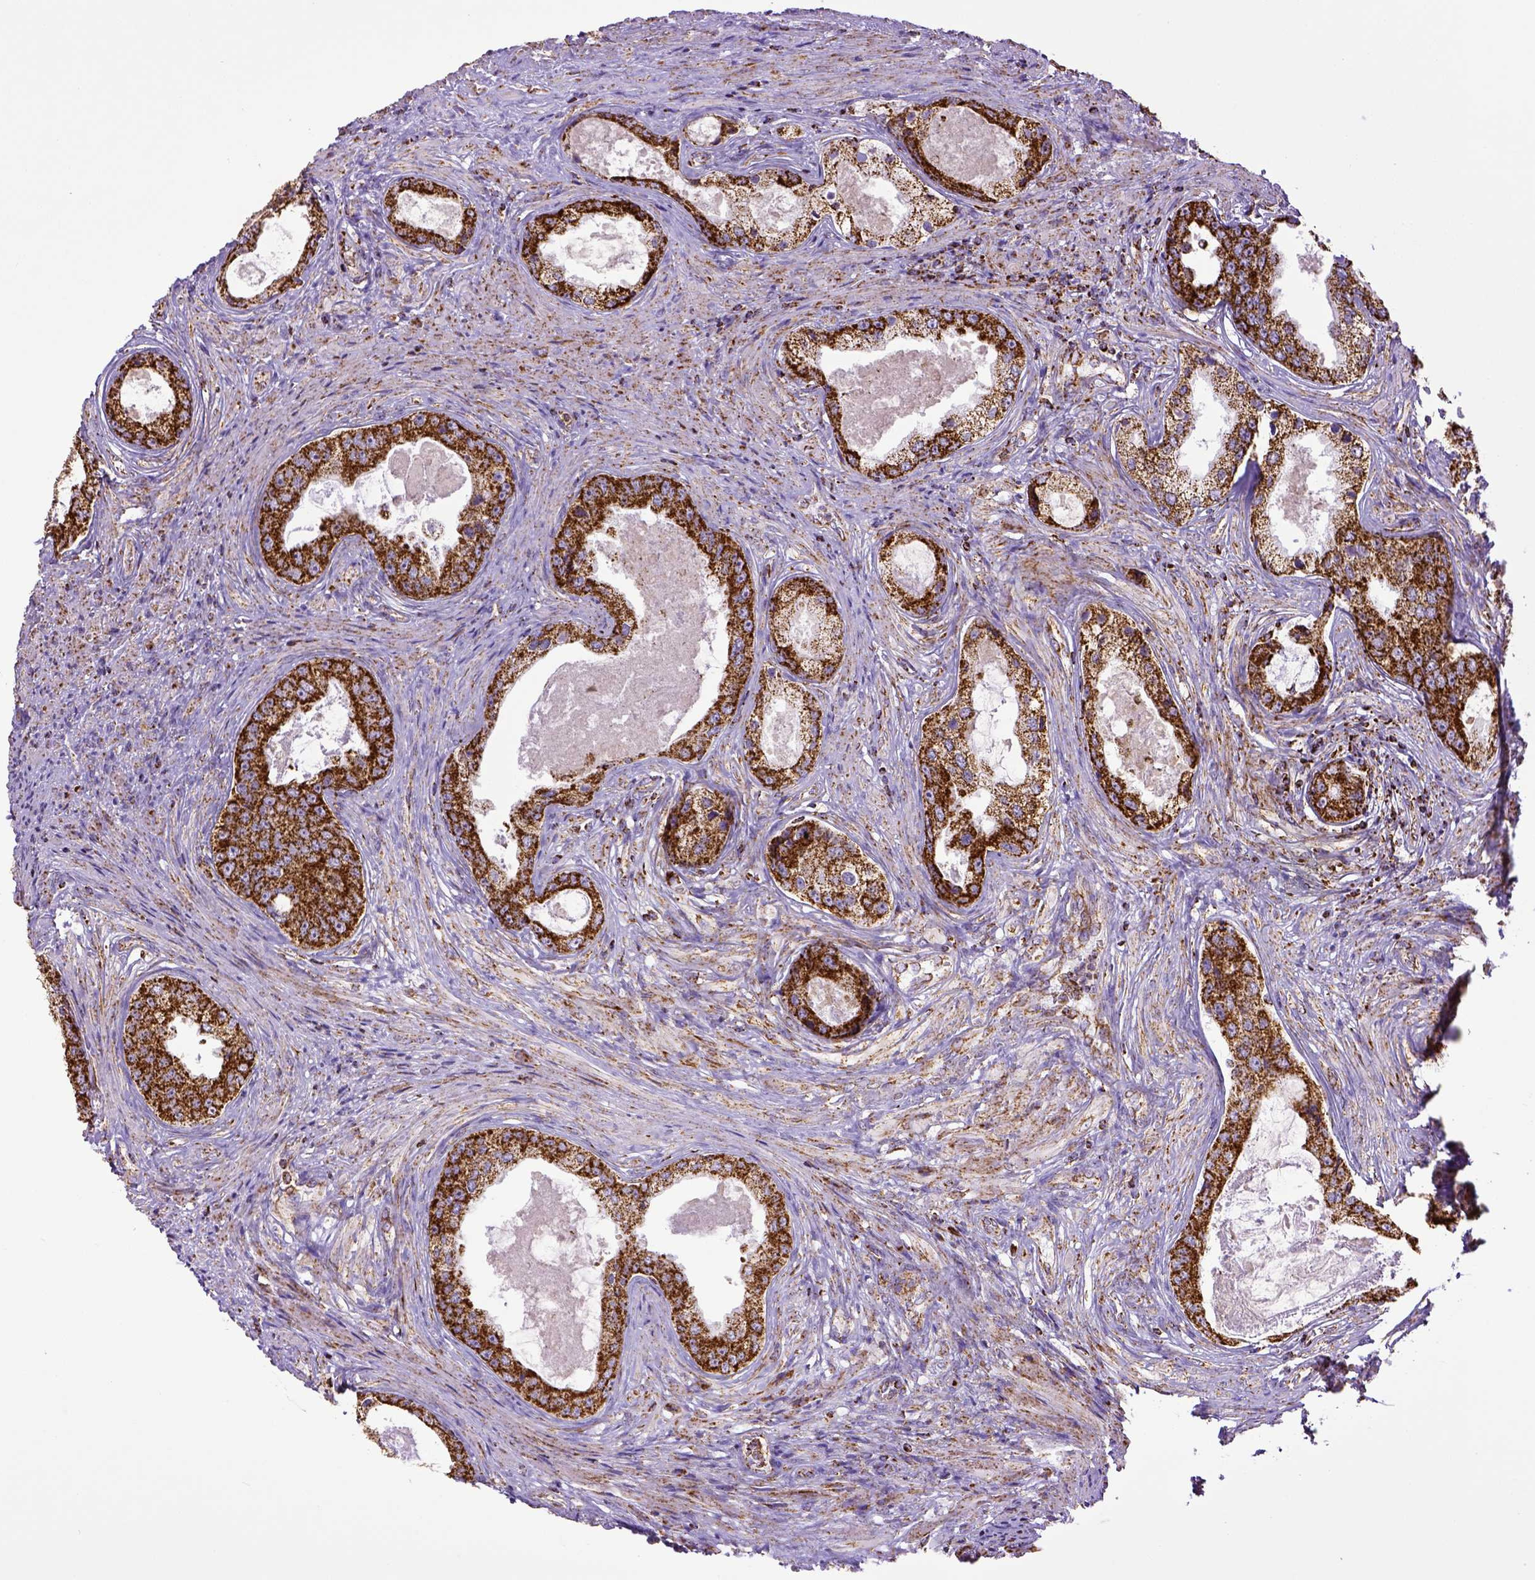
{"staining": {"intensity": "strong", "quantity": ">75%", "location": "cytoplasmic/membranous"}, "tissue": "prostate cancer", "cell_type": "Tumor cells", "image_type": "cancer", "snomed": [{"axis": "morphology", "description": "Adenocarcinoma, Low grade"}, {"axis": "topography", "description": "Prostate"}], "caption": "This is a photomicrograph of immunohistochemistry (IHC) staining of prostate cancer (low-grade adenocarcinoma), which shows strong staining in the cytoplasmic/membranous of tumor cells.", "gene": "MT-CO1", "patient": {"sex": "male", "age": 68}}